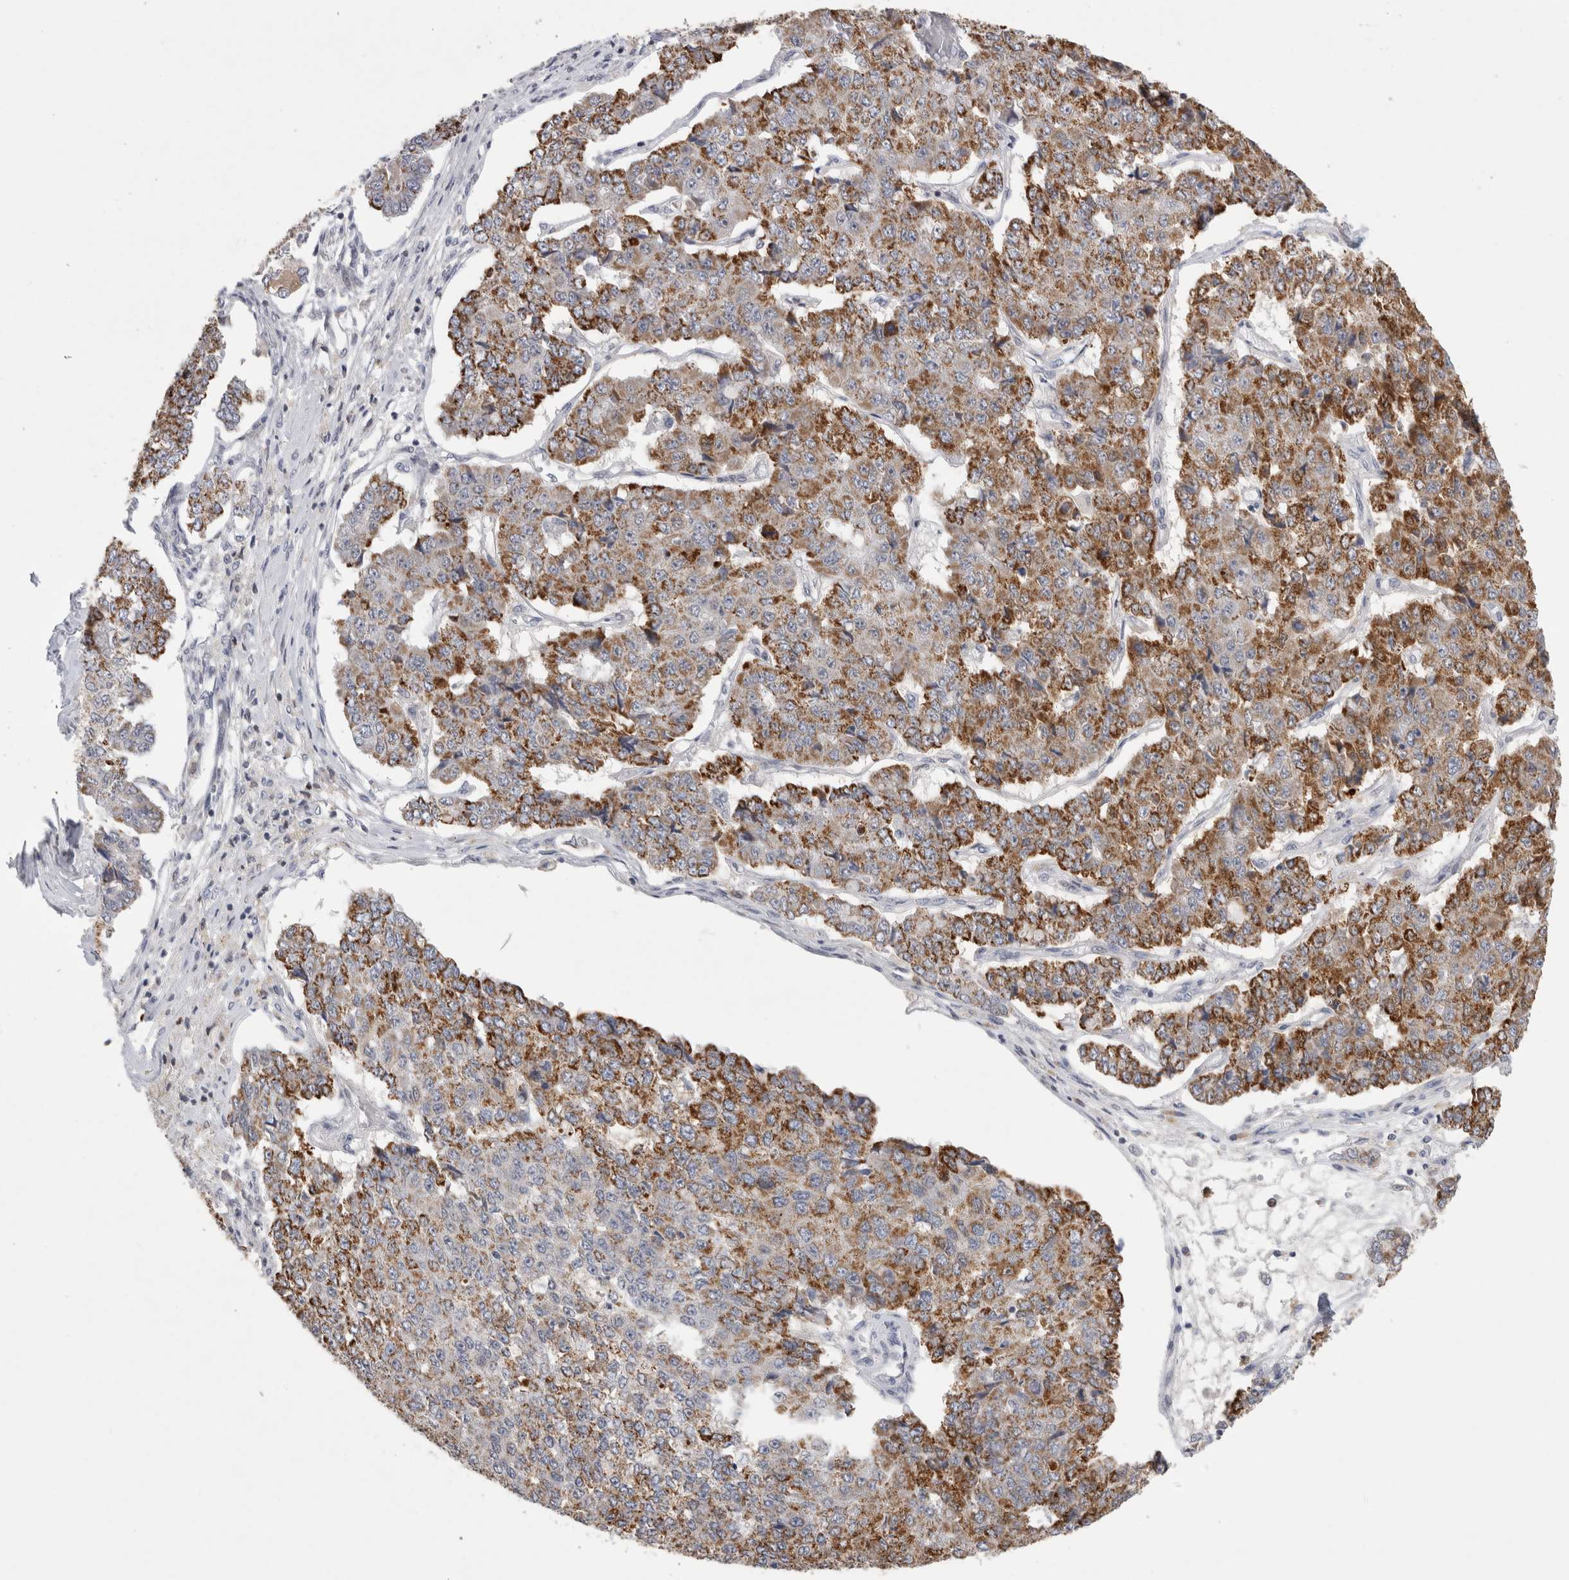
{"staining": {"intensity": "strong", "quantity": ">75%", "location": "cytoplasmic/membranous"}, "tissue": "pancreatic cancer", "cell_type": "Tumor cells", "image_type": "cancer", "snomed": [{"axis": "morphology", "description": "Adenocarcinoma, NOS"}, {"axis": "topography", "description": "Pancreas"}], "caption": "About >75% of tumor cells in pancreatic adenocarcinoma reveal strong cytoplasmic/membranous protein expression as visualized by brown immunohistochemical staining.", "gene": "AGMAT", "patient": {"sex": "male", "age": 50}}